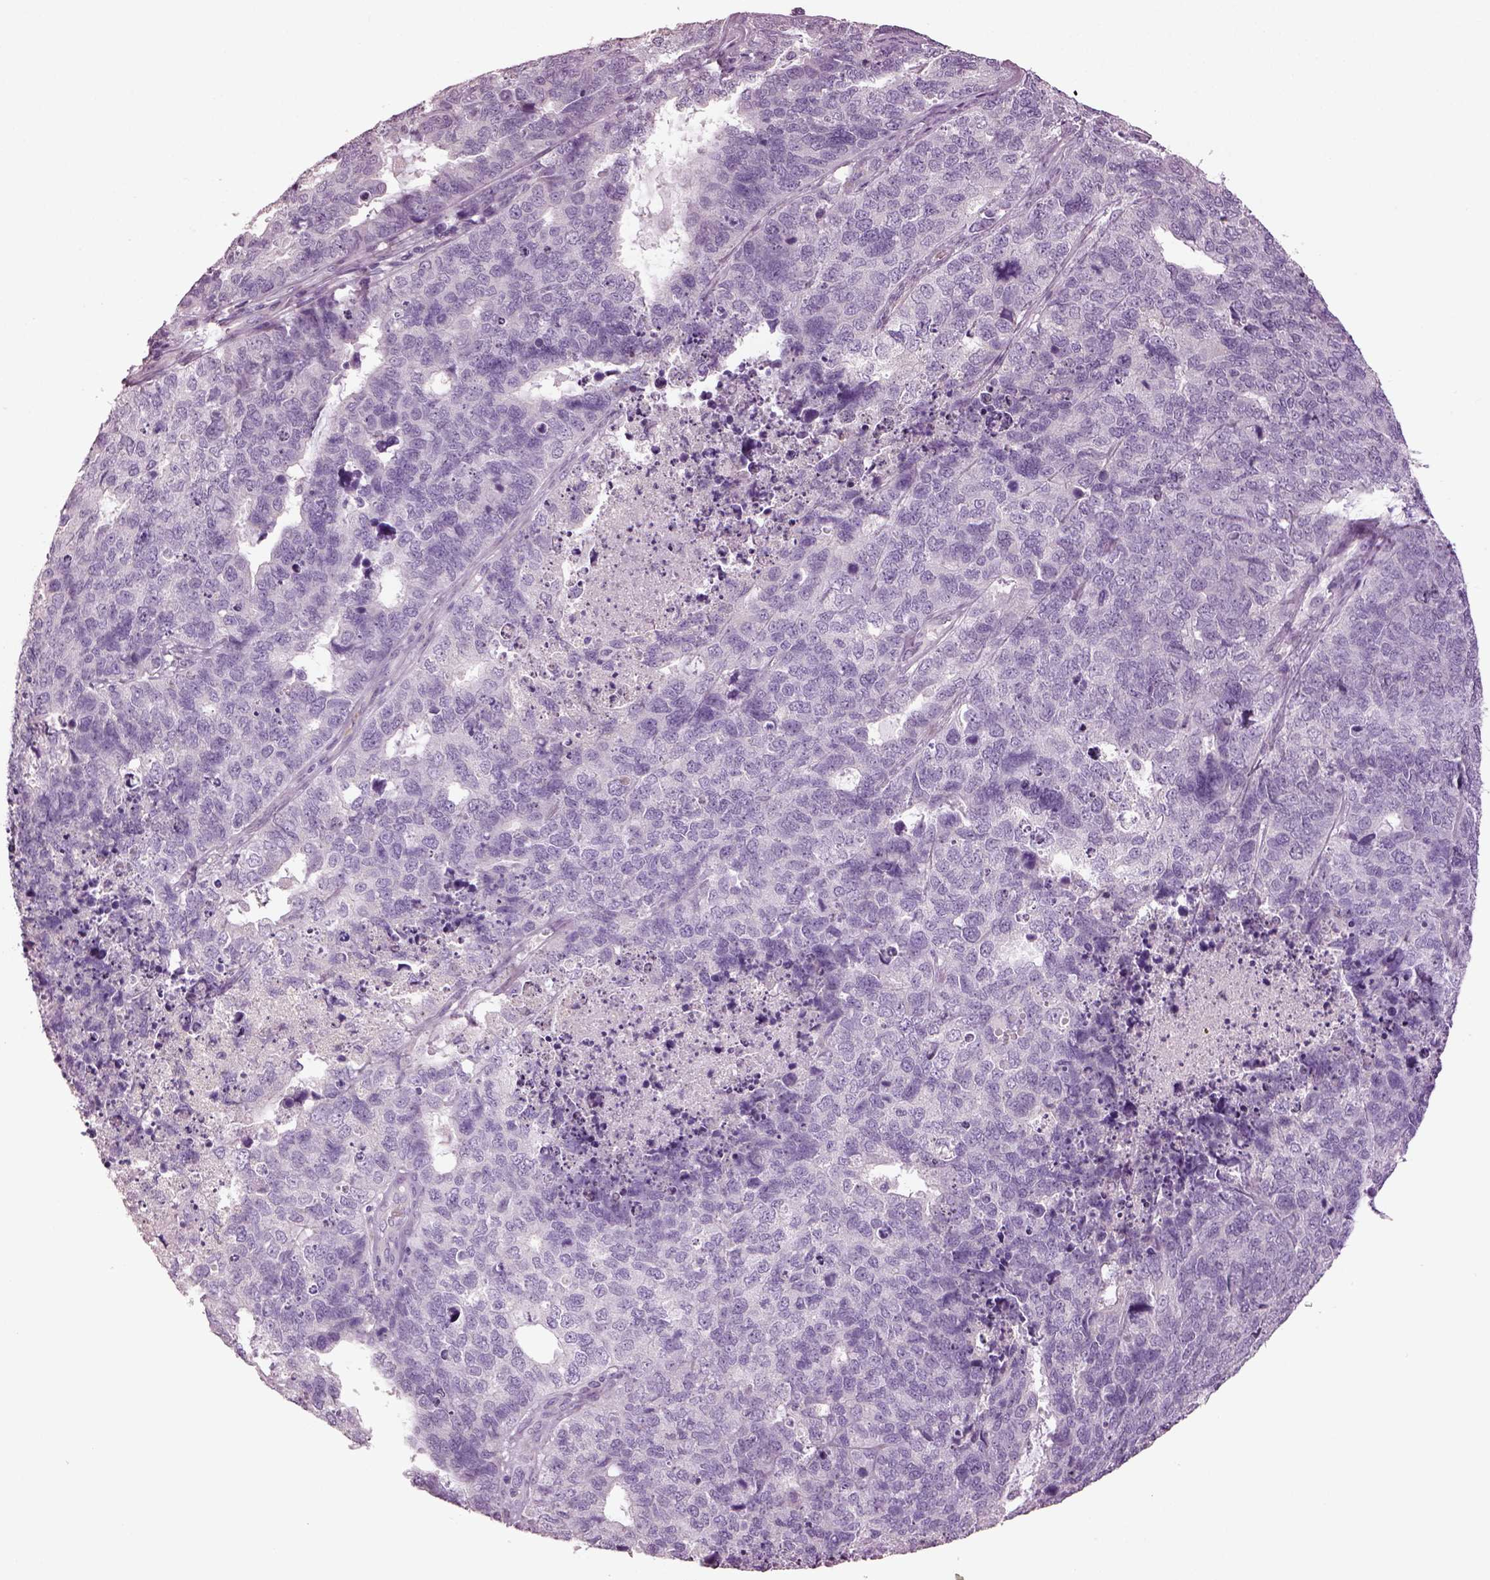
{"staining": {"intensity": "negative", "quantity": "none", "location": "none"}, "tissue": "cervical cancer", "cell_type": "Tumor cells", "image_type": "cancer", "snomed": [{"axis": "morphology", "description": "Squamous cell carcinoma, NOS"}, {"axis": "topography", "description": "Cervix"}], "caption": "A high-resolution photomicrograph shows immunohistochemistry (IHC) staining of cervical squamous cell carcinoma, which shows no significant positivity in tumor cells.", "gene": "GUCA1A", "patient": {"sex": "female", "age": 63}}